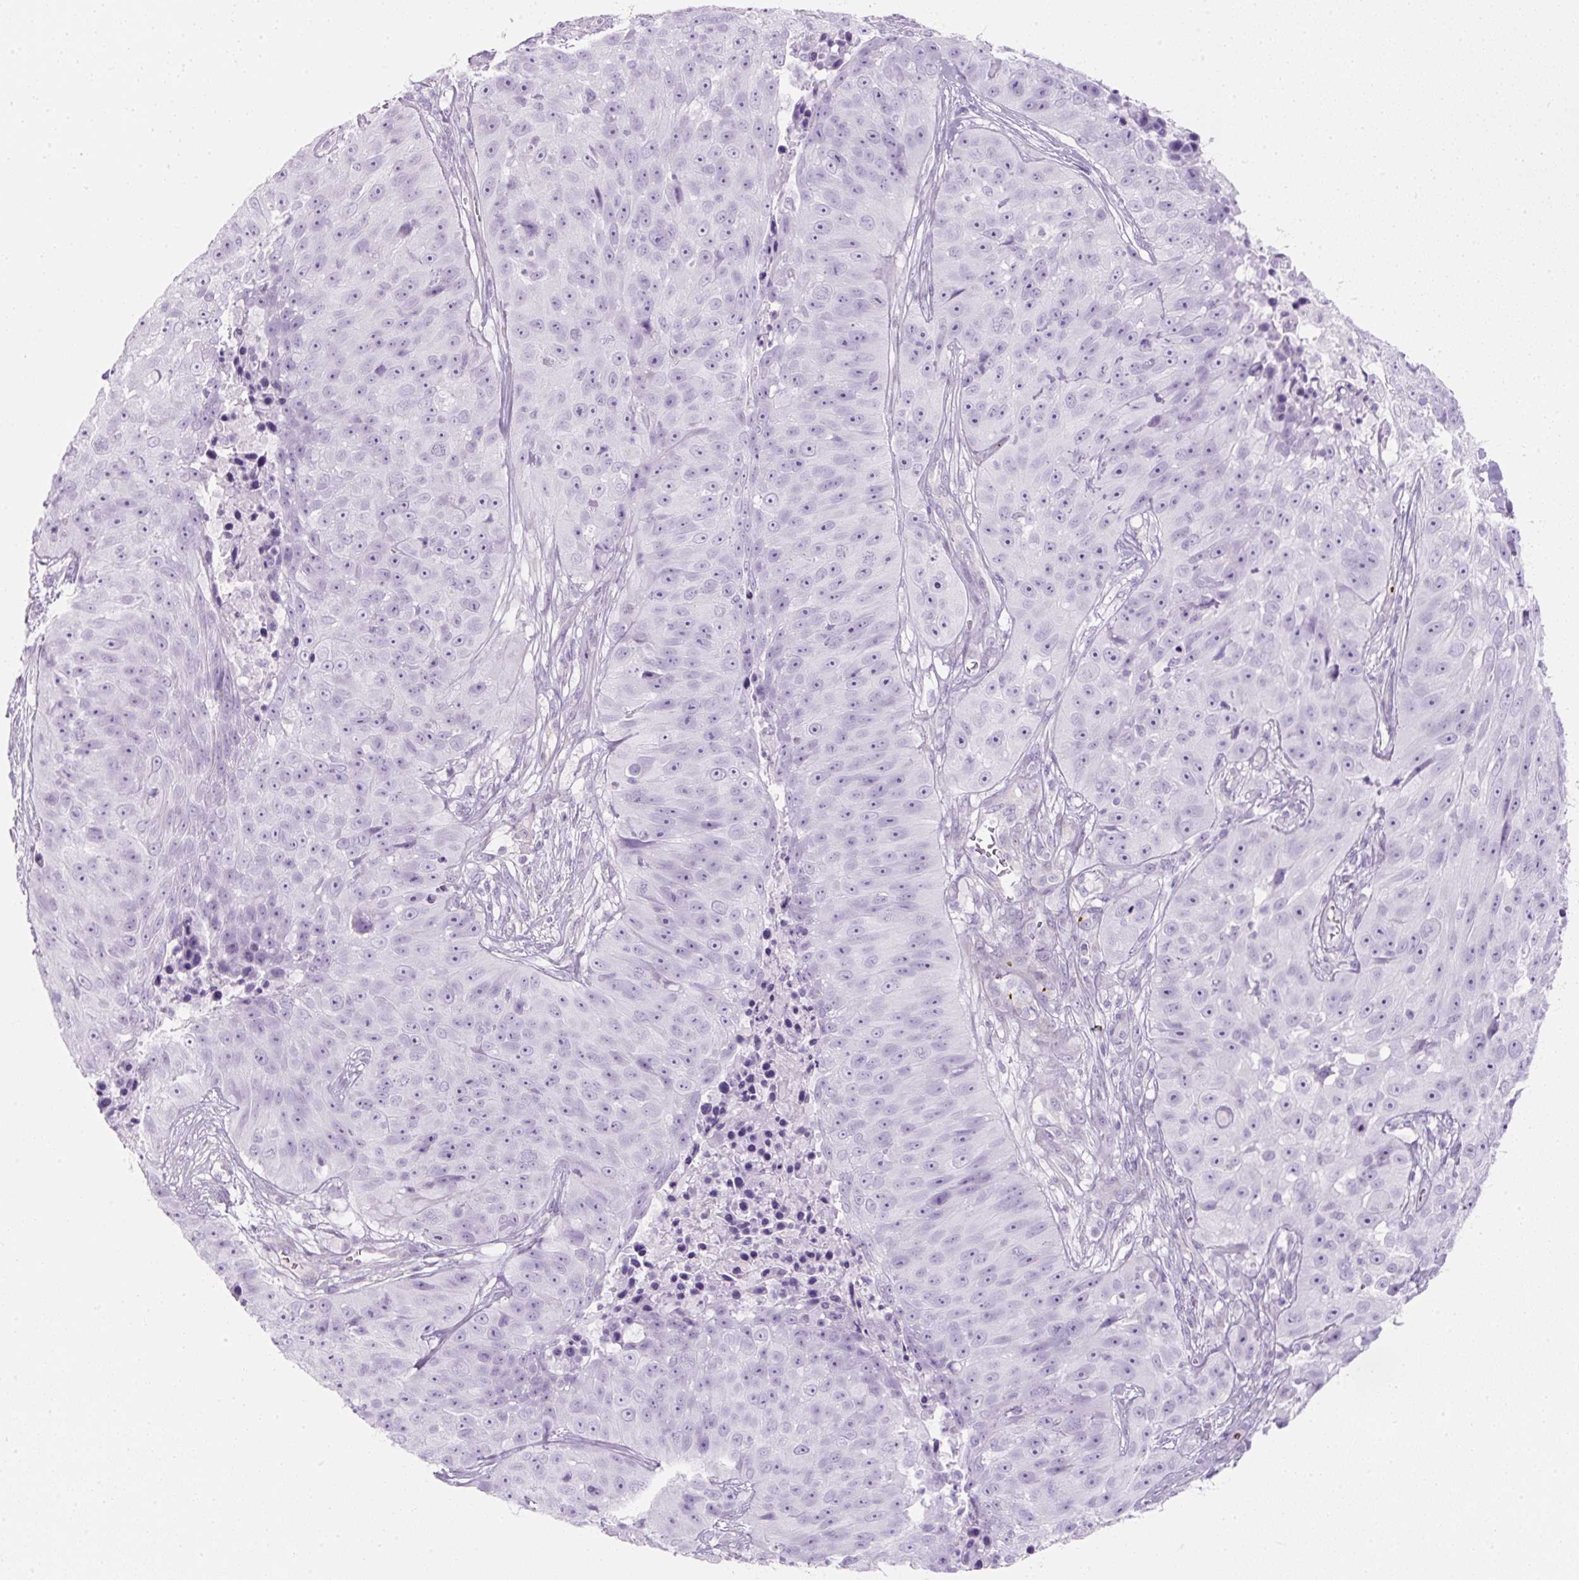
{"staining": {"intensity": "negative", "quantity": "none", "location": "none"}, "tissue": "skin cancer", "cell_type": "Tumor cells", "image_type": "cancer", "snomed": [{"axis": "morphology", "description": "Squamous cell carcinoma, NOS"}, {"axis": "topography", "description": "Skin"}], "caption": "Micrograph shows no protein positivity in tumor cells of skin cancer (squamous cell carcinoma) tissue.", "gene": "PF4V1", "patient": {"sex": "female", "age": 87}}